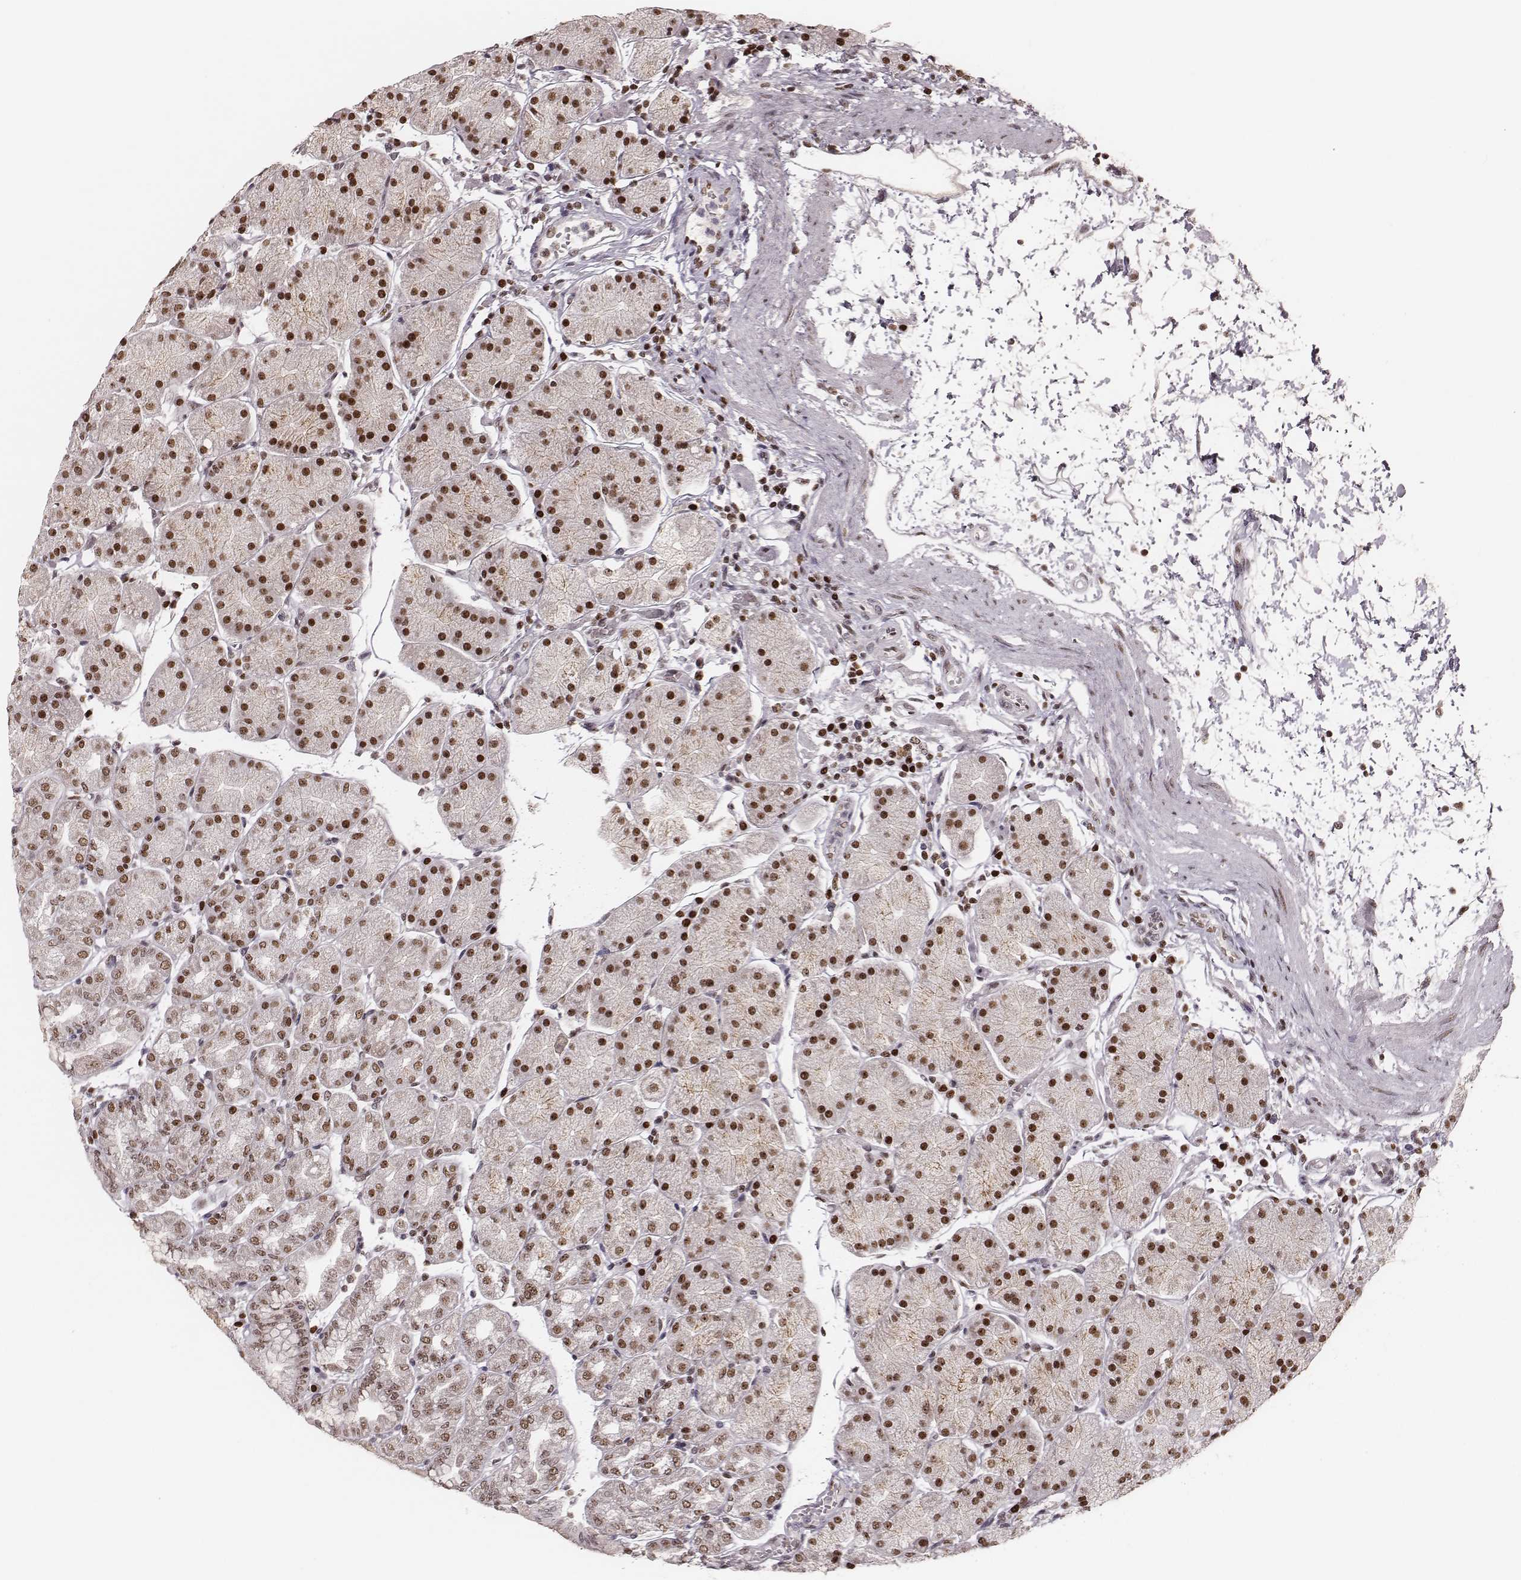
{"staining": {"intensity": "strong", "quantity": ">75%", "location": "nuclear"}, "tissue": "stomach", "cell_type": "Glandular cells", "image_type": "normal", "snomed": [{"axis": "morphology", "description": "Normal tissue, NOS"}, {"axis": "topography", "description": "Stomach"}], "caption": "IHC staining of normal stomach, which demonstrates high levels of strong nuclear expression in approximately >75% of glandular cells indicating strong nuclear protein expression. The staining was performed using DAB (brown) for protein detection and nuclei were counterstained in hematoxylin (blue).", "gene": "PARP1", "patient": {"sex": "male", "age": 54}}